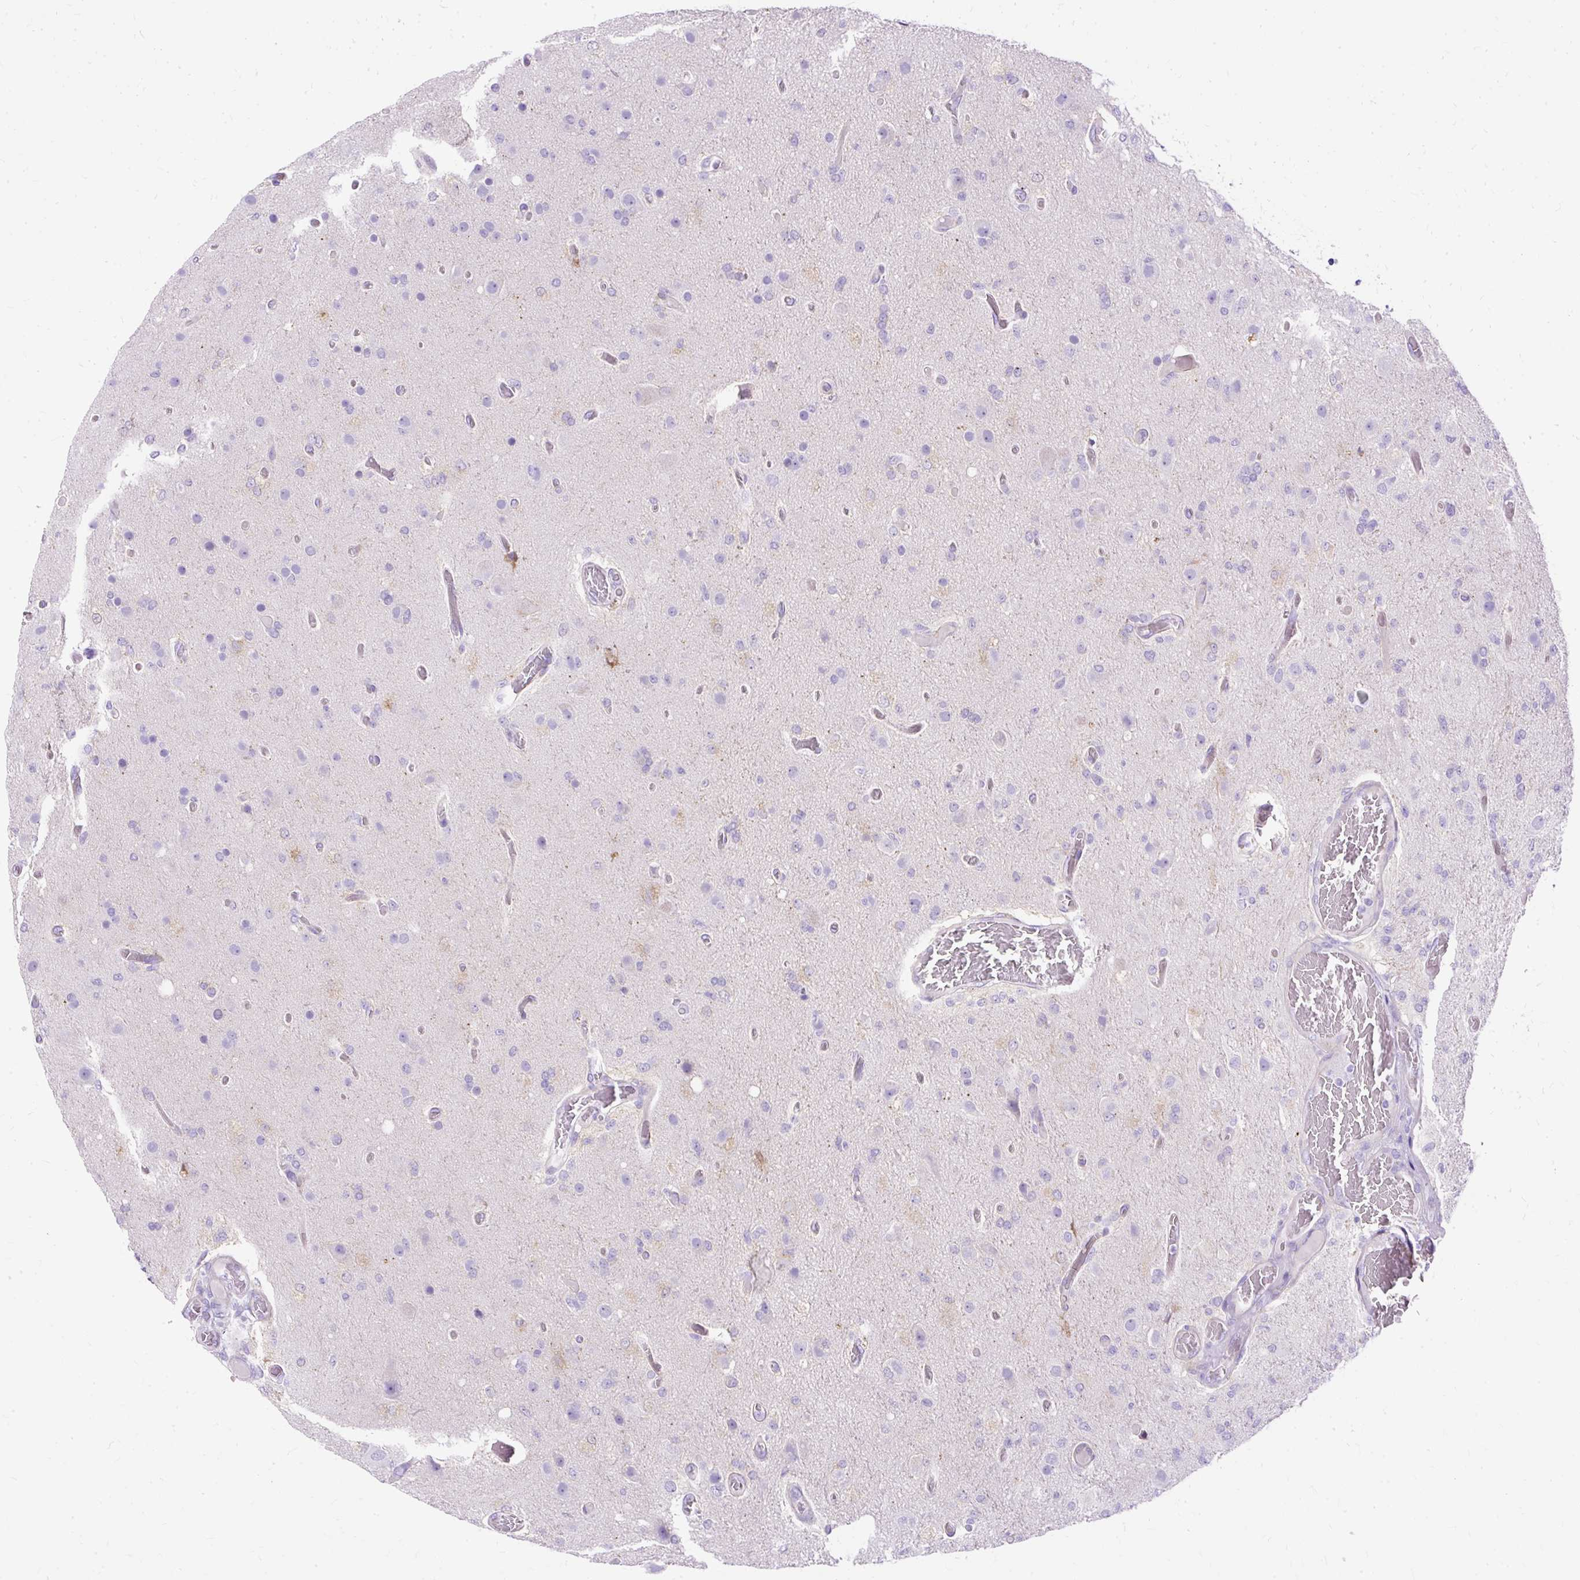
{"staining": {"intensity": "negative", "quantity": "none", "location": "none"}, "tissue": "glioma", "cell_type": "Tumor cells", "image_type": "cancer", "snomed": [{"axis": "morphology", "description": "Glioma, malignant, High grade"}, {"axis": "topography", "description": "Brain"}], "caption": "DAB (3,3'-diaminobenzidine) immunohistochemical staining of glioma exhibits no significant staining in tumor cells.", "gene": "MYO6", "patient": {"sex": "female", "age": 74}}